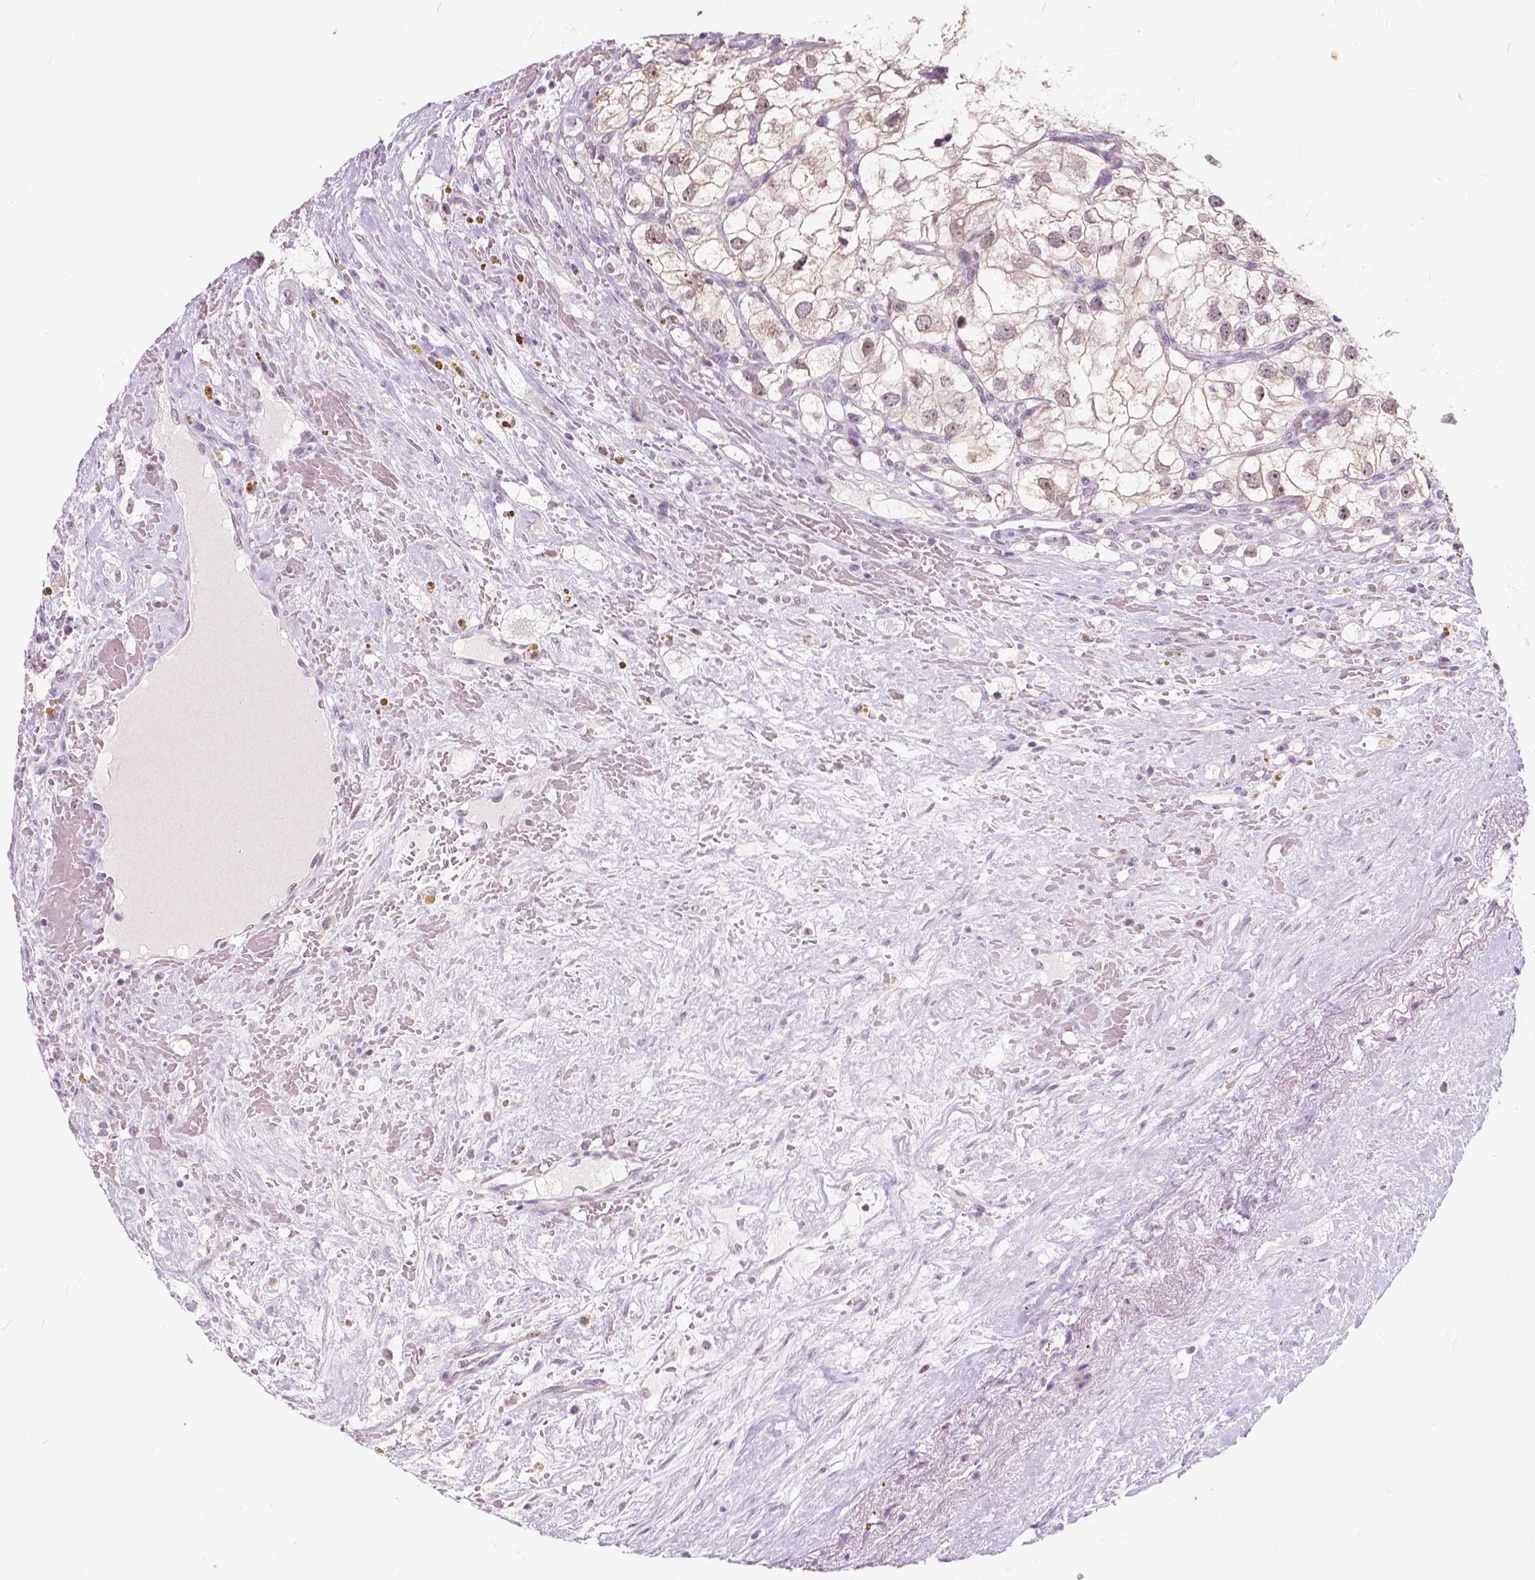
{"staining": {"intensity": "weak", "quantity": "25%-75%", "location": "cytoplasmic/membranous,nuclear"}, "tissue": "renal cancer", "cell_type": "Tumor cells", "image_type": "cancer", "snomed": [{"axis": "morphology", "description": "Adenocarcinoma, NOS"}, {"axis": "topography", "description": "Kidney"}], "caption": "Tumor cells show weak cytoplasmic/membranous and nuclear expression in approximately 25%-75% of cells in adenocarcinoma (renal).", "gene": "NOLC1", "patient": {"sex": "male", "age": 59}}